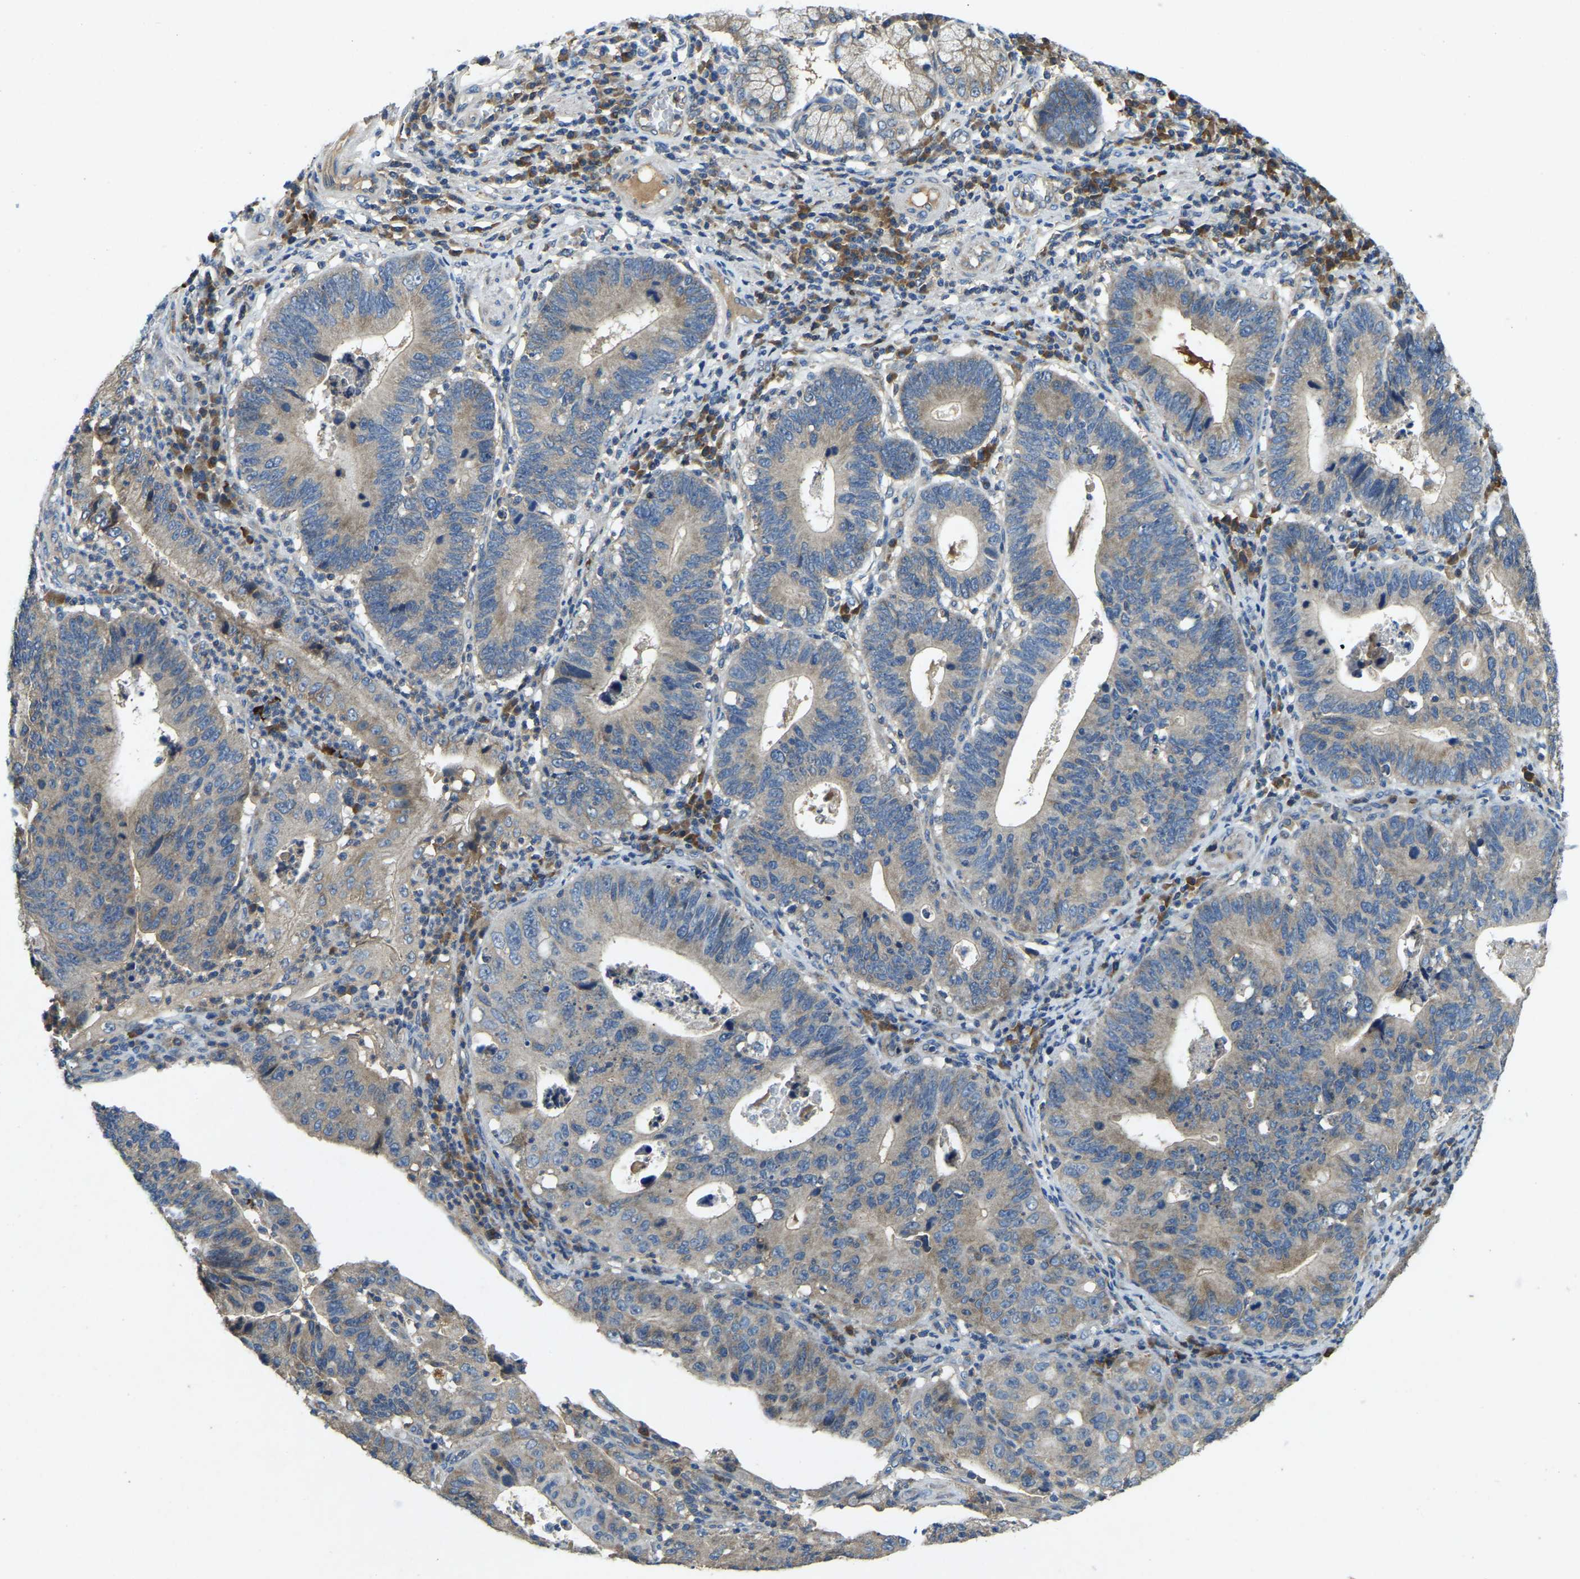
{"staining": {"intensity": "weak", "quantity": "<25%", "location": "cytoplasmic/membranous"}, "tissue": "stomach cancer", "cell_type": "Tumor cells", "image_type": "cancer", "snomed": [{"axis": "morphology", "description": "Adenocarcinoma, NOS"}, {"axis": "topography", "description": "Stomach"}], "caption": "The immunohistochemistry (IHC) histopathology image has no significant staining in tumor cells of stomach cancer (adenocarcinoma) tissue.", "gene": "ATP8B1", "patient": {"sex": "male", "age": 59}}